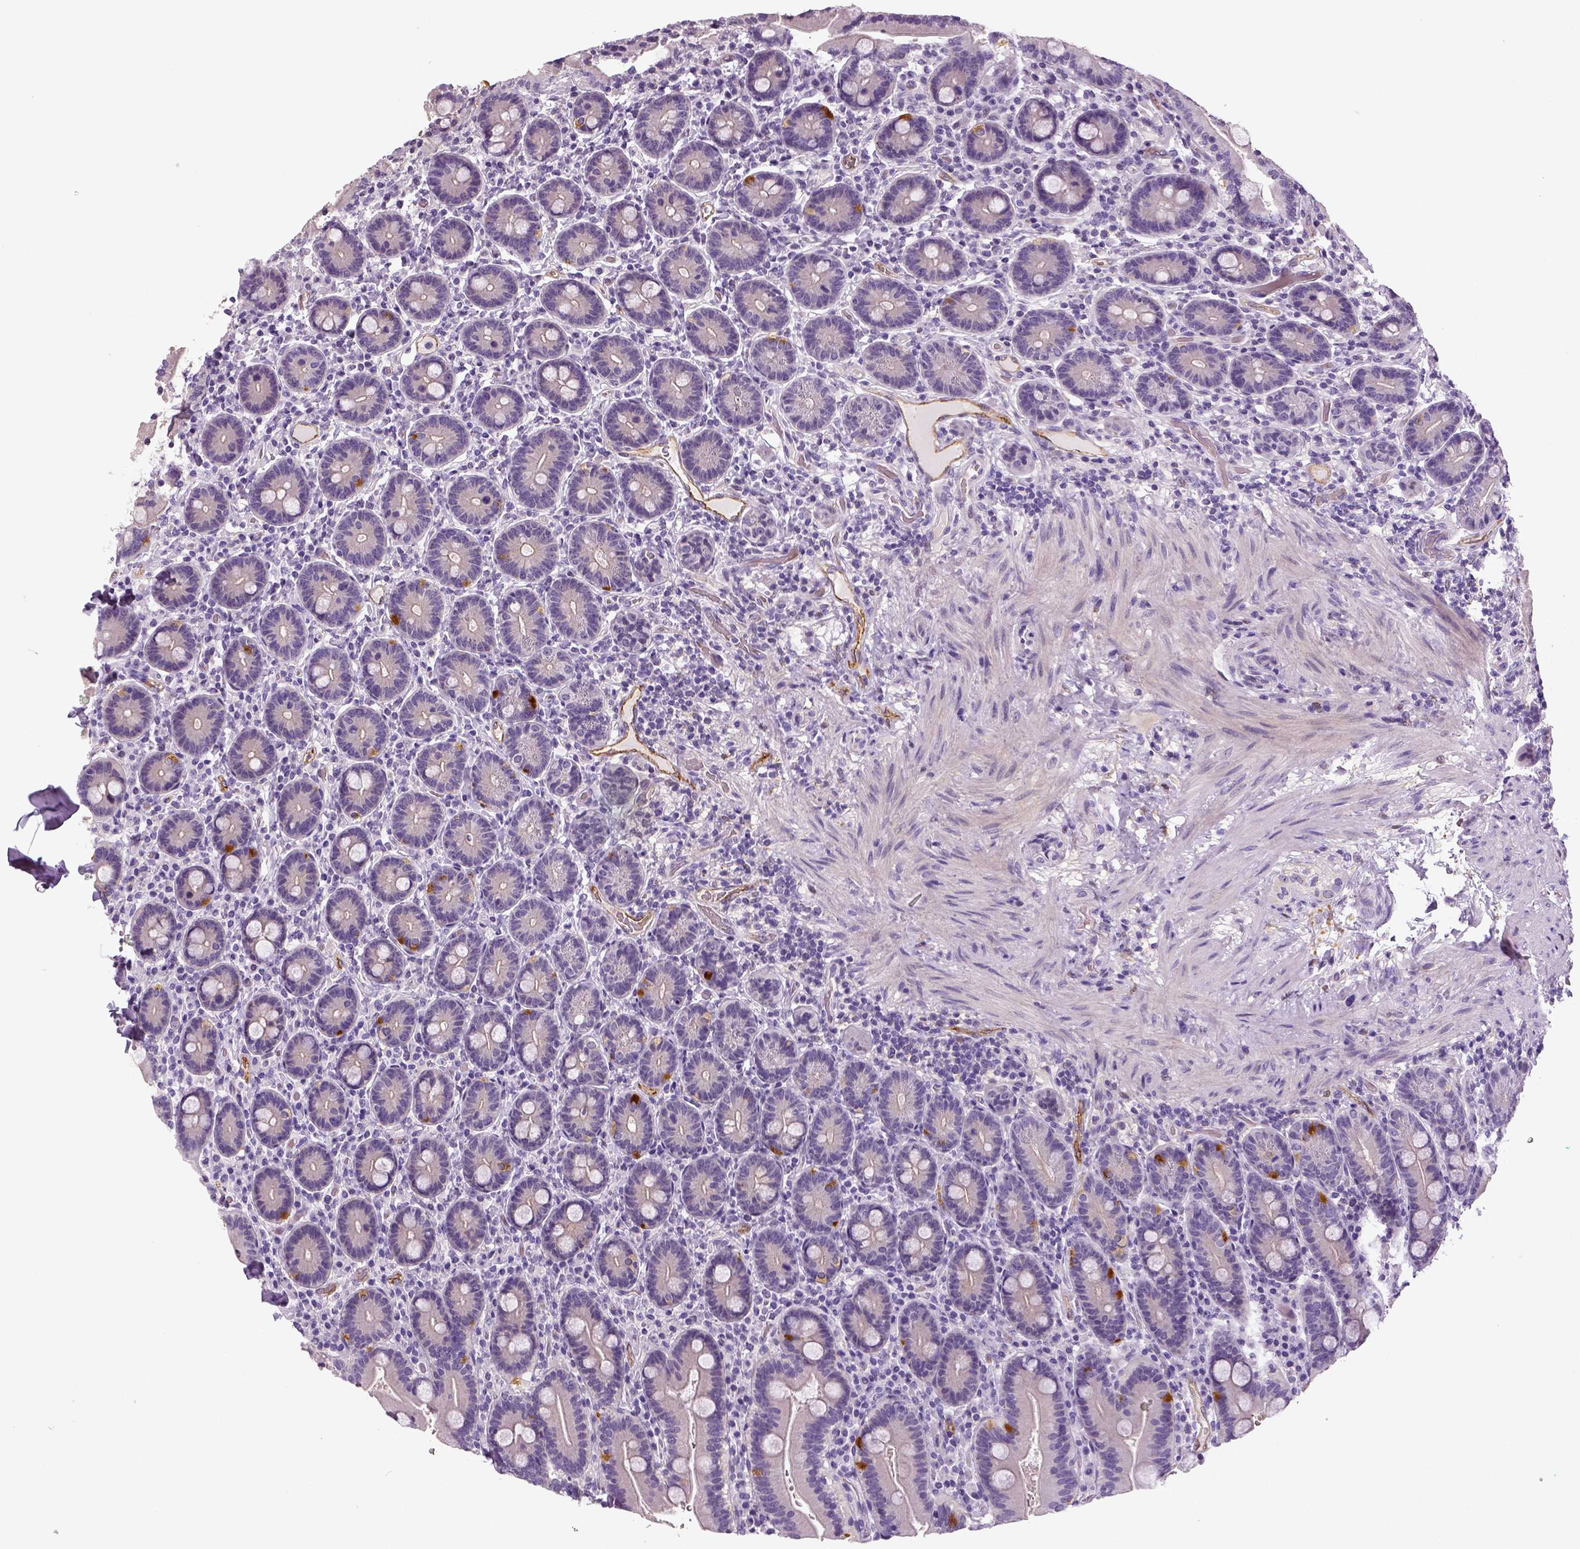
{"staining": {"intensity": "moderate", "quantity": "<25%", "location": "cytoplasmic/membranous"}, "tissue": "duodenum", "cell_type": "Glandular cells", "image_type": "normal", "snomed": [{"axis": "morphology", "description": "Normal tissue, NOS"}, {"axis": "topography", "description": "Duodenum"}], "caption": "DAB immunohistochemical staining of benign human duodenum shows moderate cytoplasmic/membranous protein staining in about <25% of glandular cells.", "gene": "ENSG00000250349", "patient": {"sex": "female", "age": 62}}